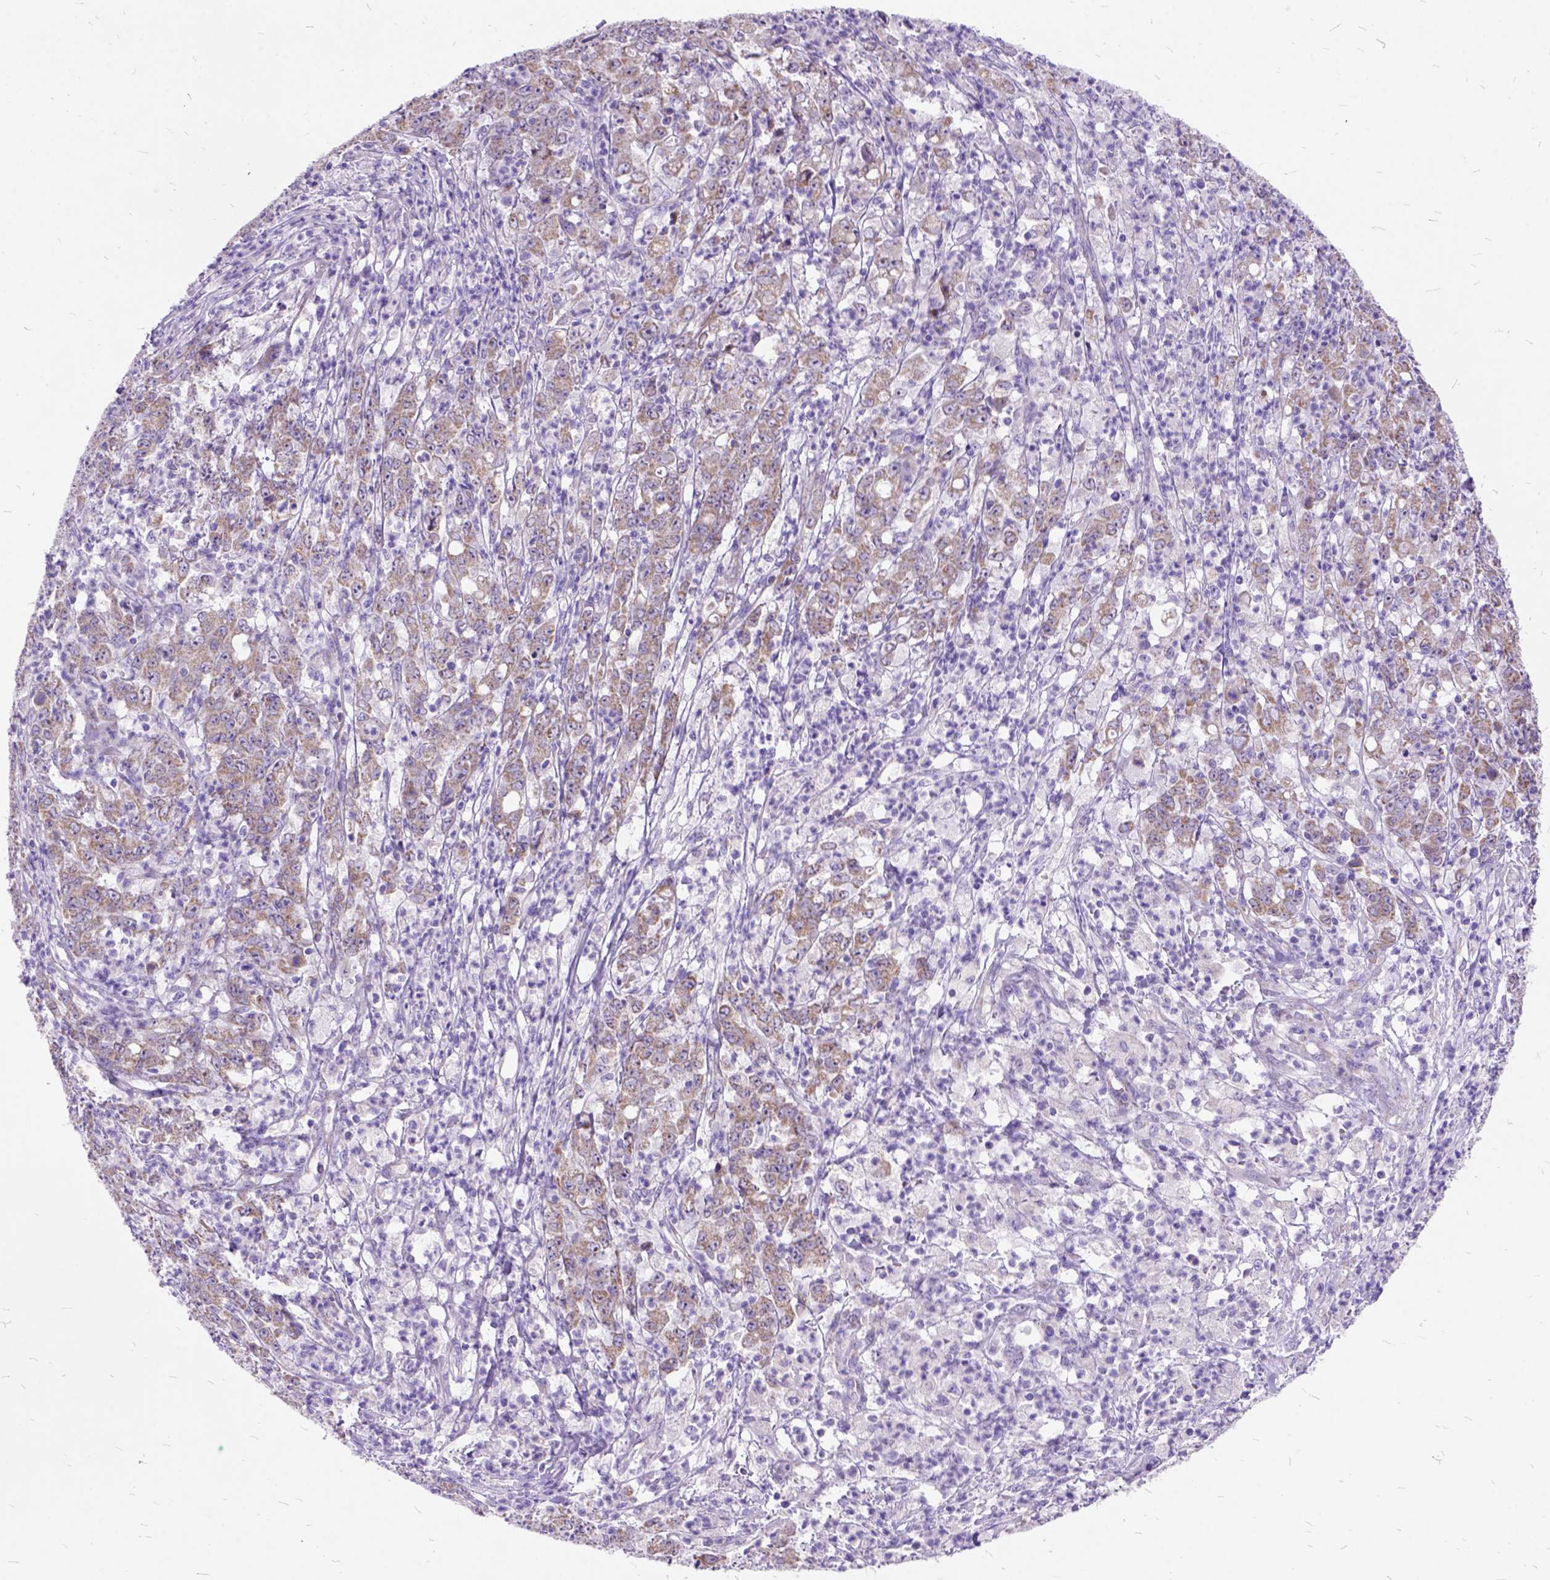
{"staining": {"intensity": "weak", "quantity": ">75%", "location": "cytoplasmic/membranous"}, "tissue": "stomach cancer", "cell_type": "Tumor cells", "image_type": "cancer", "snomed": [{"axis": "morphology", "description": "Adenocarcinoma, NOS"}, {"axis": "topography", "description": "Stomach, lower"}], "caption": "This histopathology image exhibits IHC staining of human adenocarcinoma (stomach), with low weak cytoplasmic/membranous positivity in about >75% of tumor cells.", "gene": "CTAG2", "patient": {"sex": "female", "age": 71}}